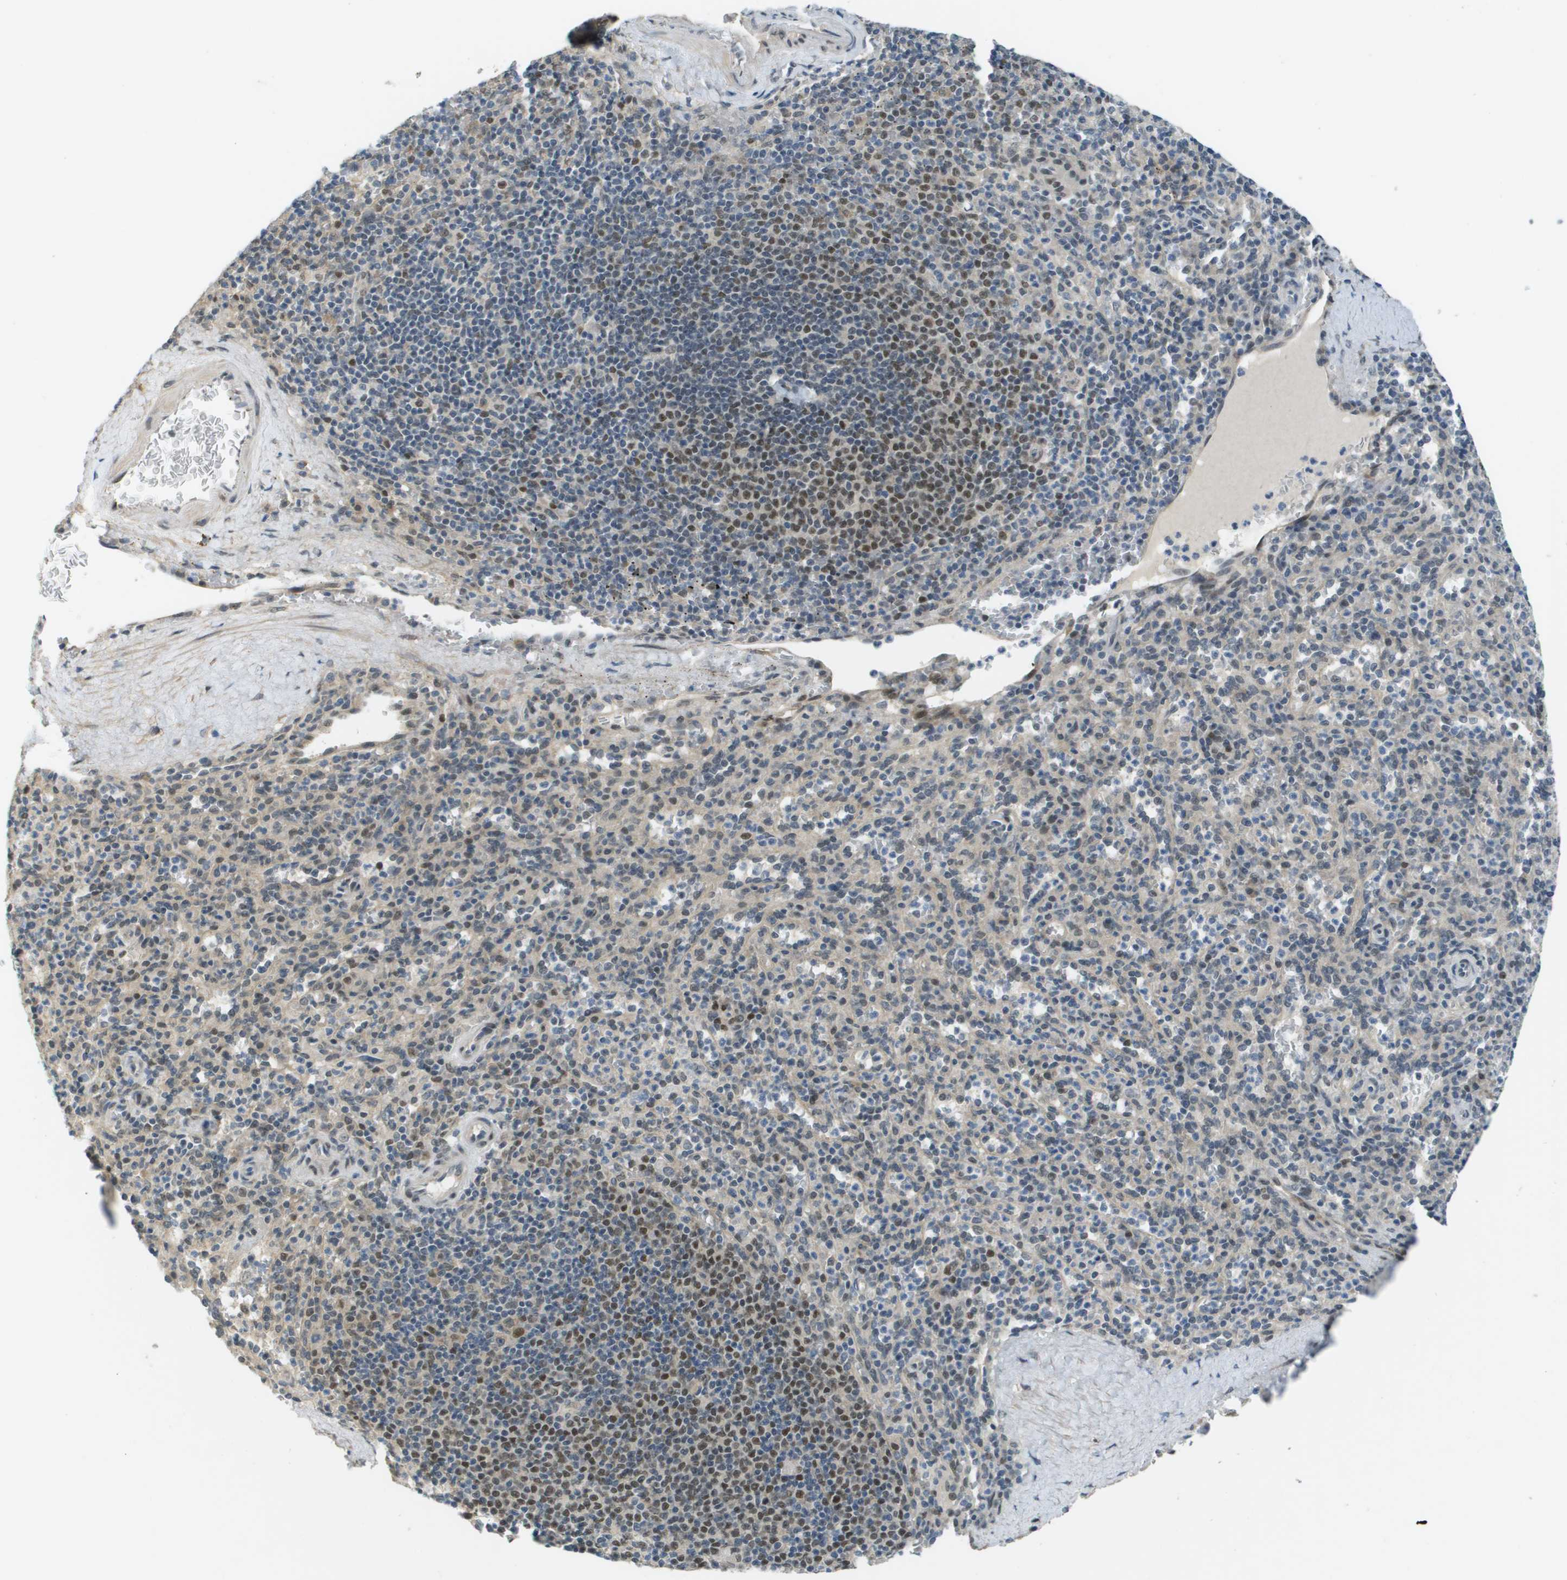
{"staining": {"intensity": "moderate", "quantity": "<25%", "location": "nuclear"}, "tissue": "spleen", "cell_type": "Cells in red pulp", "image_type": "normal", "snomed": [{"axis": "morphology", "description": "Normal tissue, NOS"}, {"axis": "topography", "description": "Spleen"}], "caption": "Brown immunohistochemical staining in unremarkable spleen displays moderate nuclear staining in about <25% of cells in red pulp. The protein is stained brown, and the nuclei are stained in blue (DAB (3,3'-diaminobenzidine) IHC with brightfield microscopy, high magnification).", "gene": "ARID1B", "patient": {"sex": "male", "age": 36}}